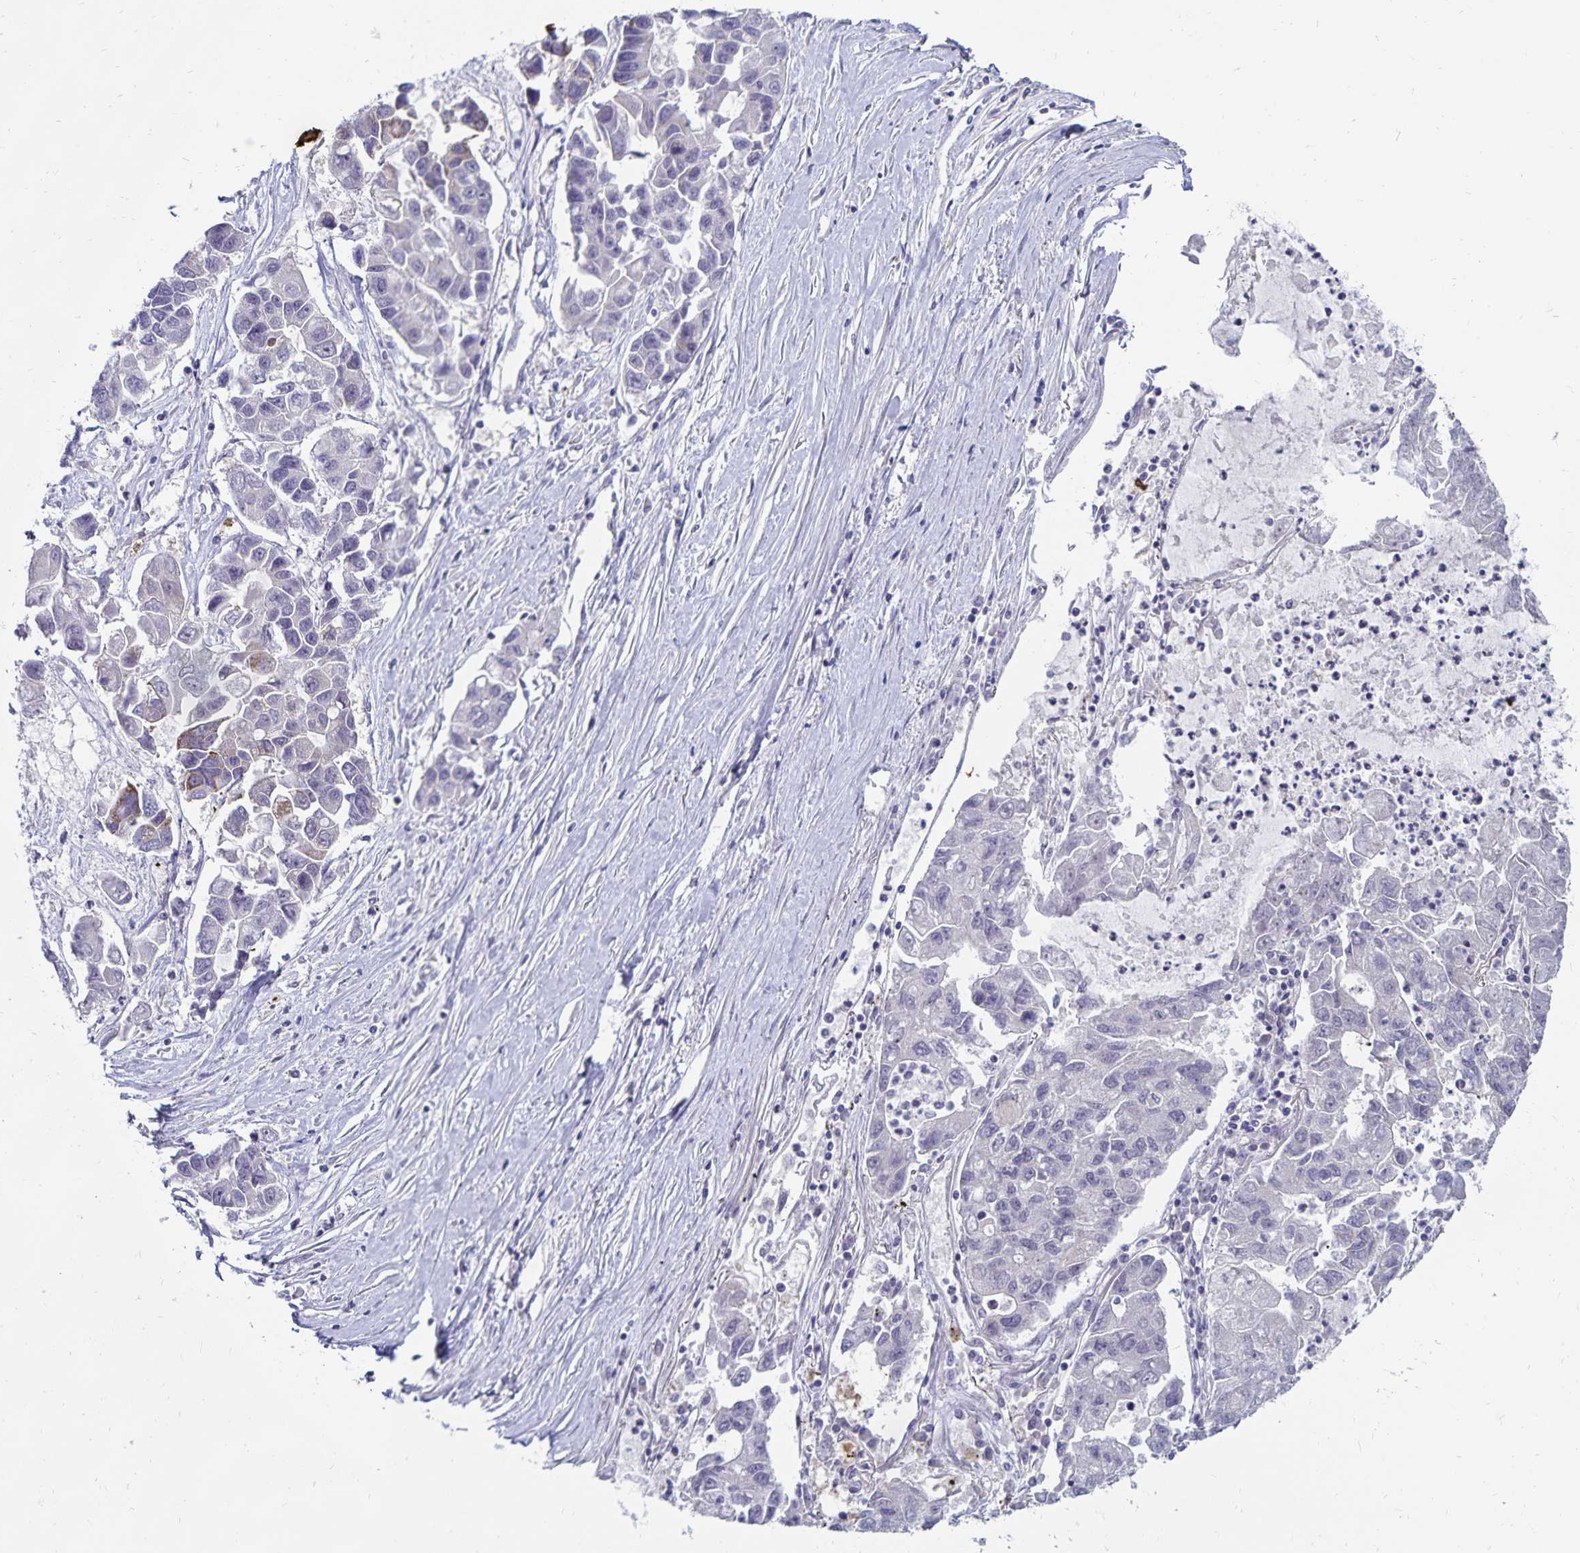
{"staining": {"intensity": "weak", "quantity": "<25%", "location": "cytoplasmic/membranous"}, "tissue": "lung cancer", "cell_type": "Tumor cells", "image_type": "cancer", "snomed": [{"axis": "morphology", "description": "Adenocarcinoma, NOS"}, {"axis": "topography", "description": "Bronchus"}, {"axis": "topography", "description": "Lung"}], "caption": "This is an immunohistochemistry micrograph of human adenocarcinoma (lung). There is no expression in tumor cells.", "gene": "CDKN2B", "patient": {"sex": "female", "age": 51}}